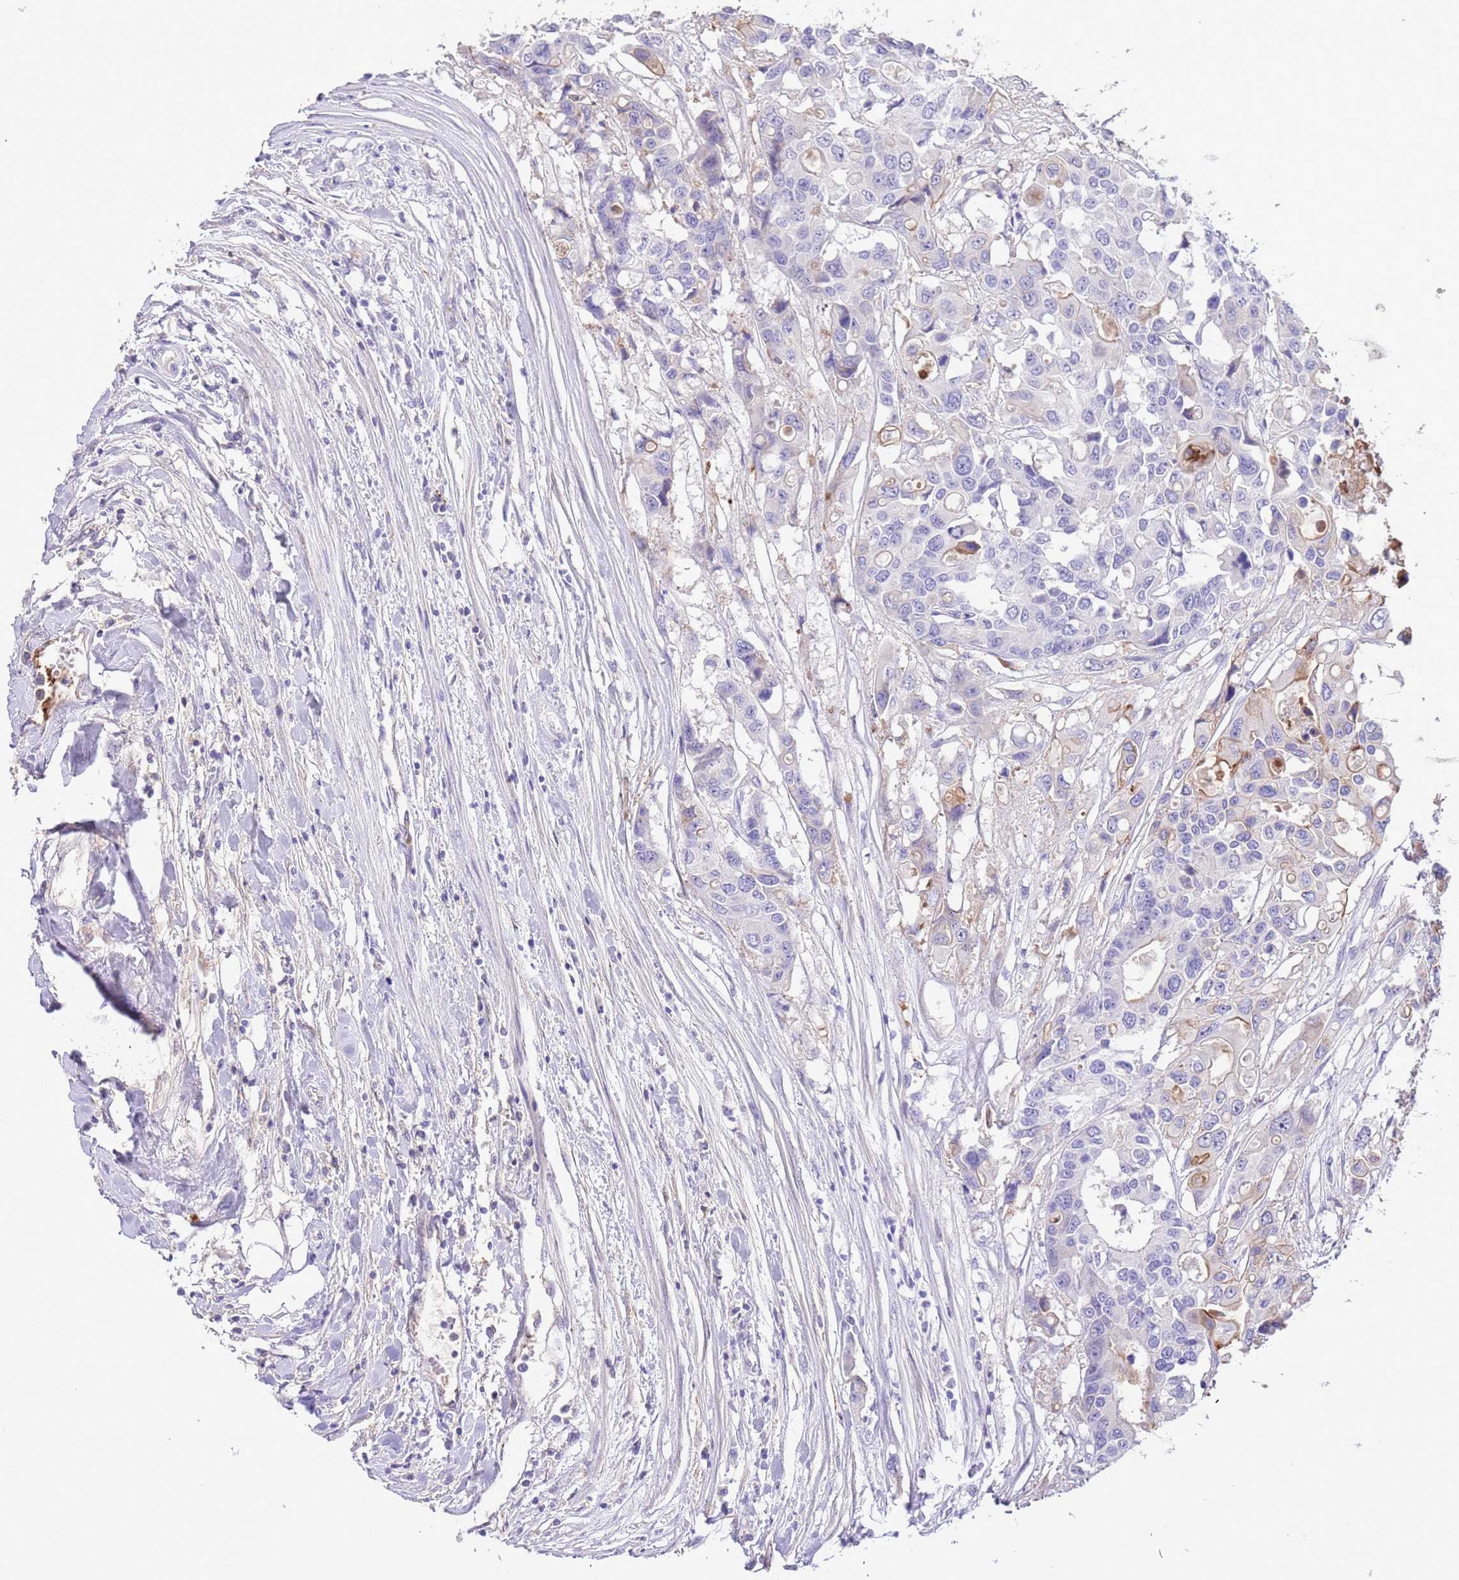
{"staining": {"intensity": "weak", "quantity": "<25%", "location": "cytoplasmic/membranous"}, "tissue": "colorectal cancer", "cell_type": "Tumor cells", "image_type": "cancer", "snomed": [{"axis": "morphology", "description": "Adenocarcinoma, NOS"}, {"axis": "topography", "description": "Colon"}], "caption": "IHC photomicrograph of neoplastic tissue: colorectal cancer (adenocarcinoma) stained with DAB (3,3'-diaminobenzidine) reveals no significant protein expression in tumor cells.", "gene": "IGF1", "patient": {"sex": "male", "age": 77}}